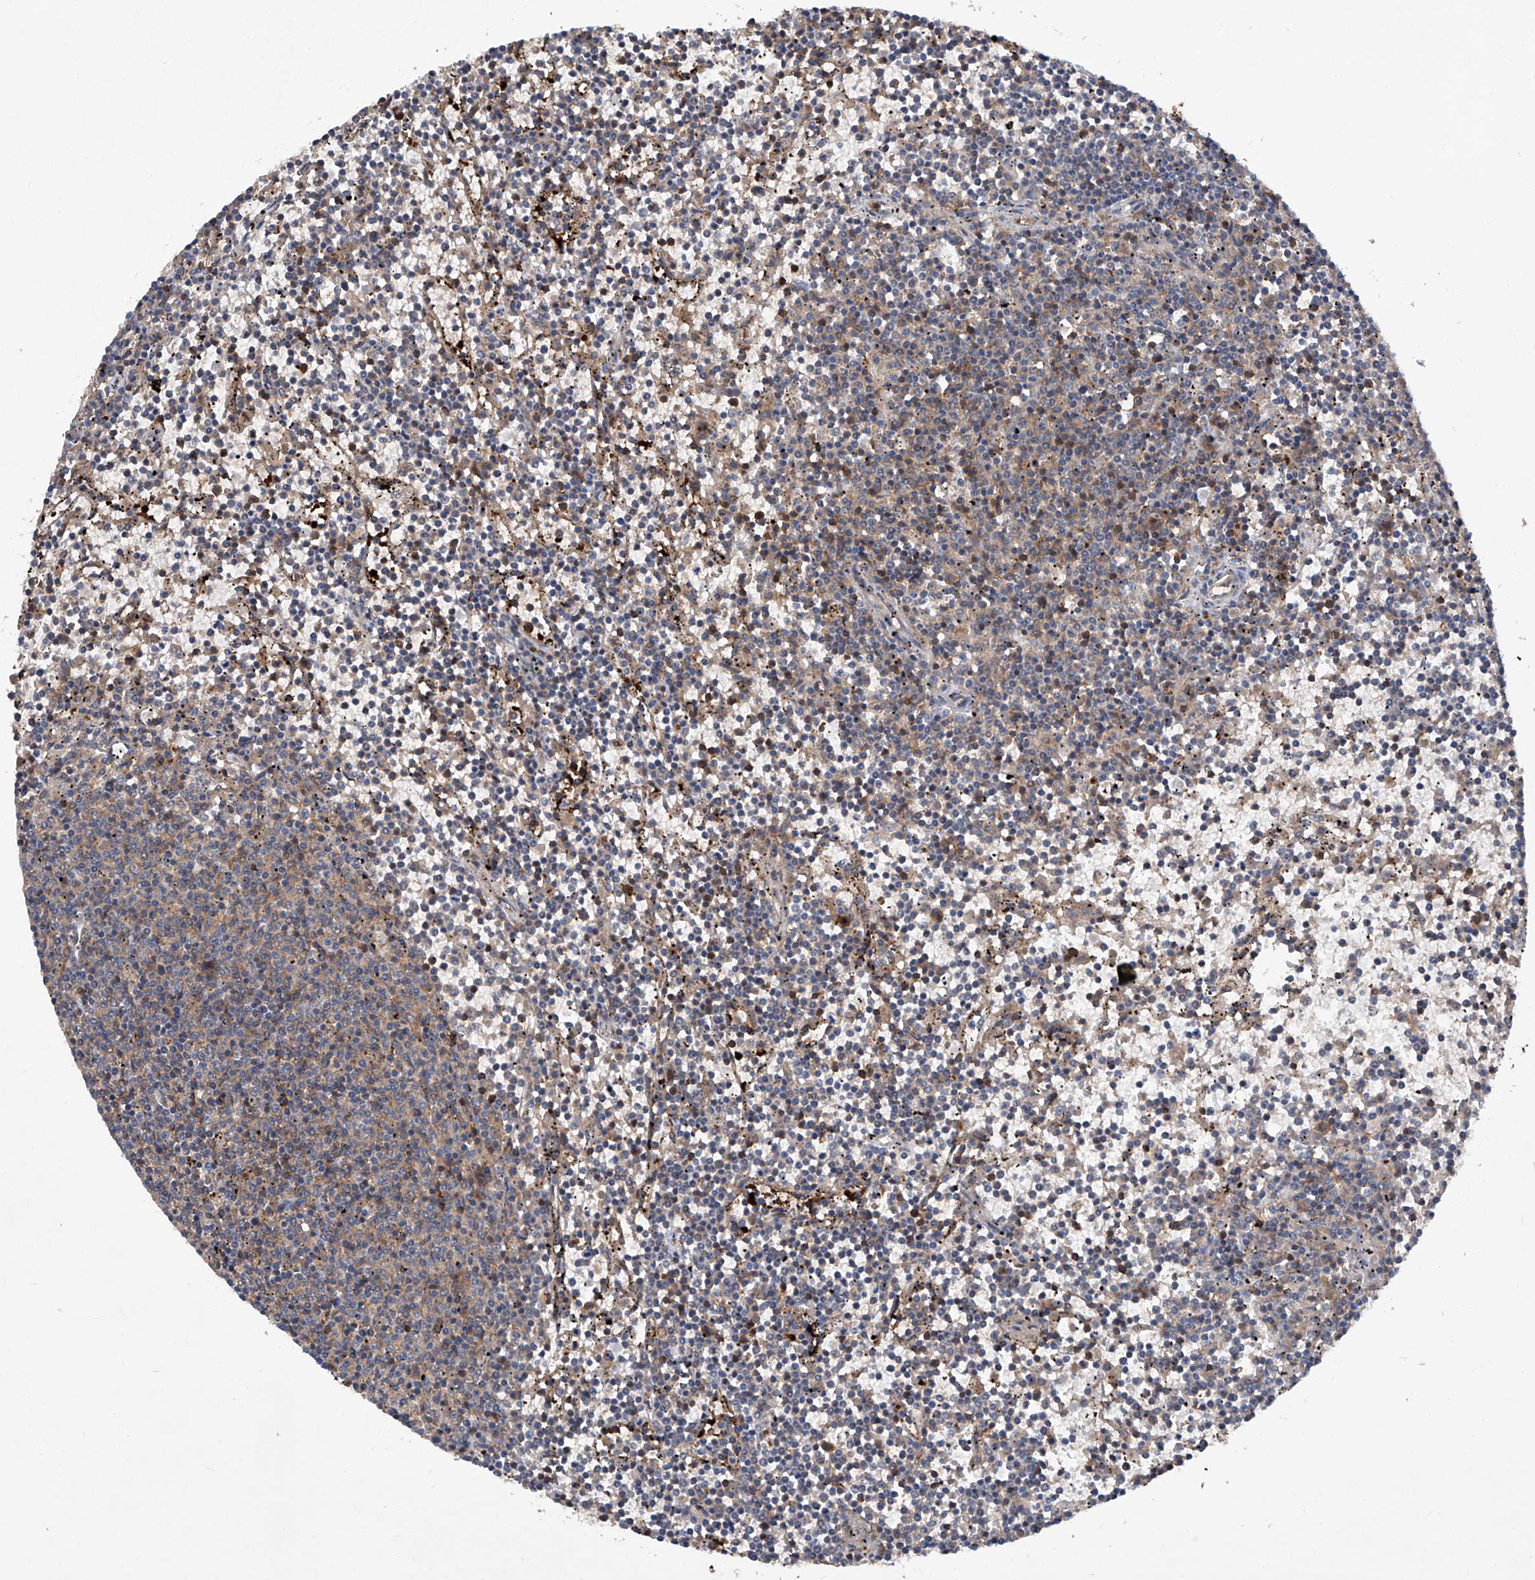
{"staining": {"intensity": "weak", "quantity": "25%-75%", "location": "cytoplasmic/membranous"}, "tissue": "lymphoma", "cell_type": "Tumor cells", "image_type": "cancer", "snomed": [{"axis": "morphology", "description": "Malignant lymphoma, non-Hodgkin's type, Low grade"}, {"axis": "topography", "description": "Spleen"}], "caption": "IHC of lymphoma reveals low levels of weak cytoplasmic/membranous expression in about 25%-75% of tumor cells.", "gene": "ASCC3", "patient": {"sex": "female", "age": 50}}